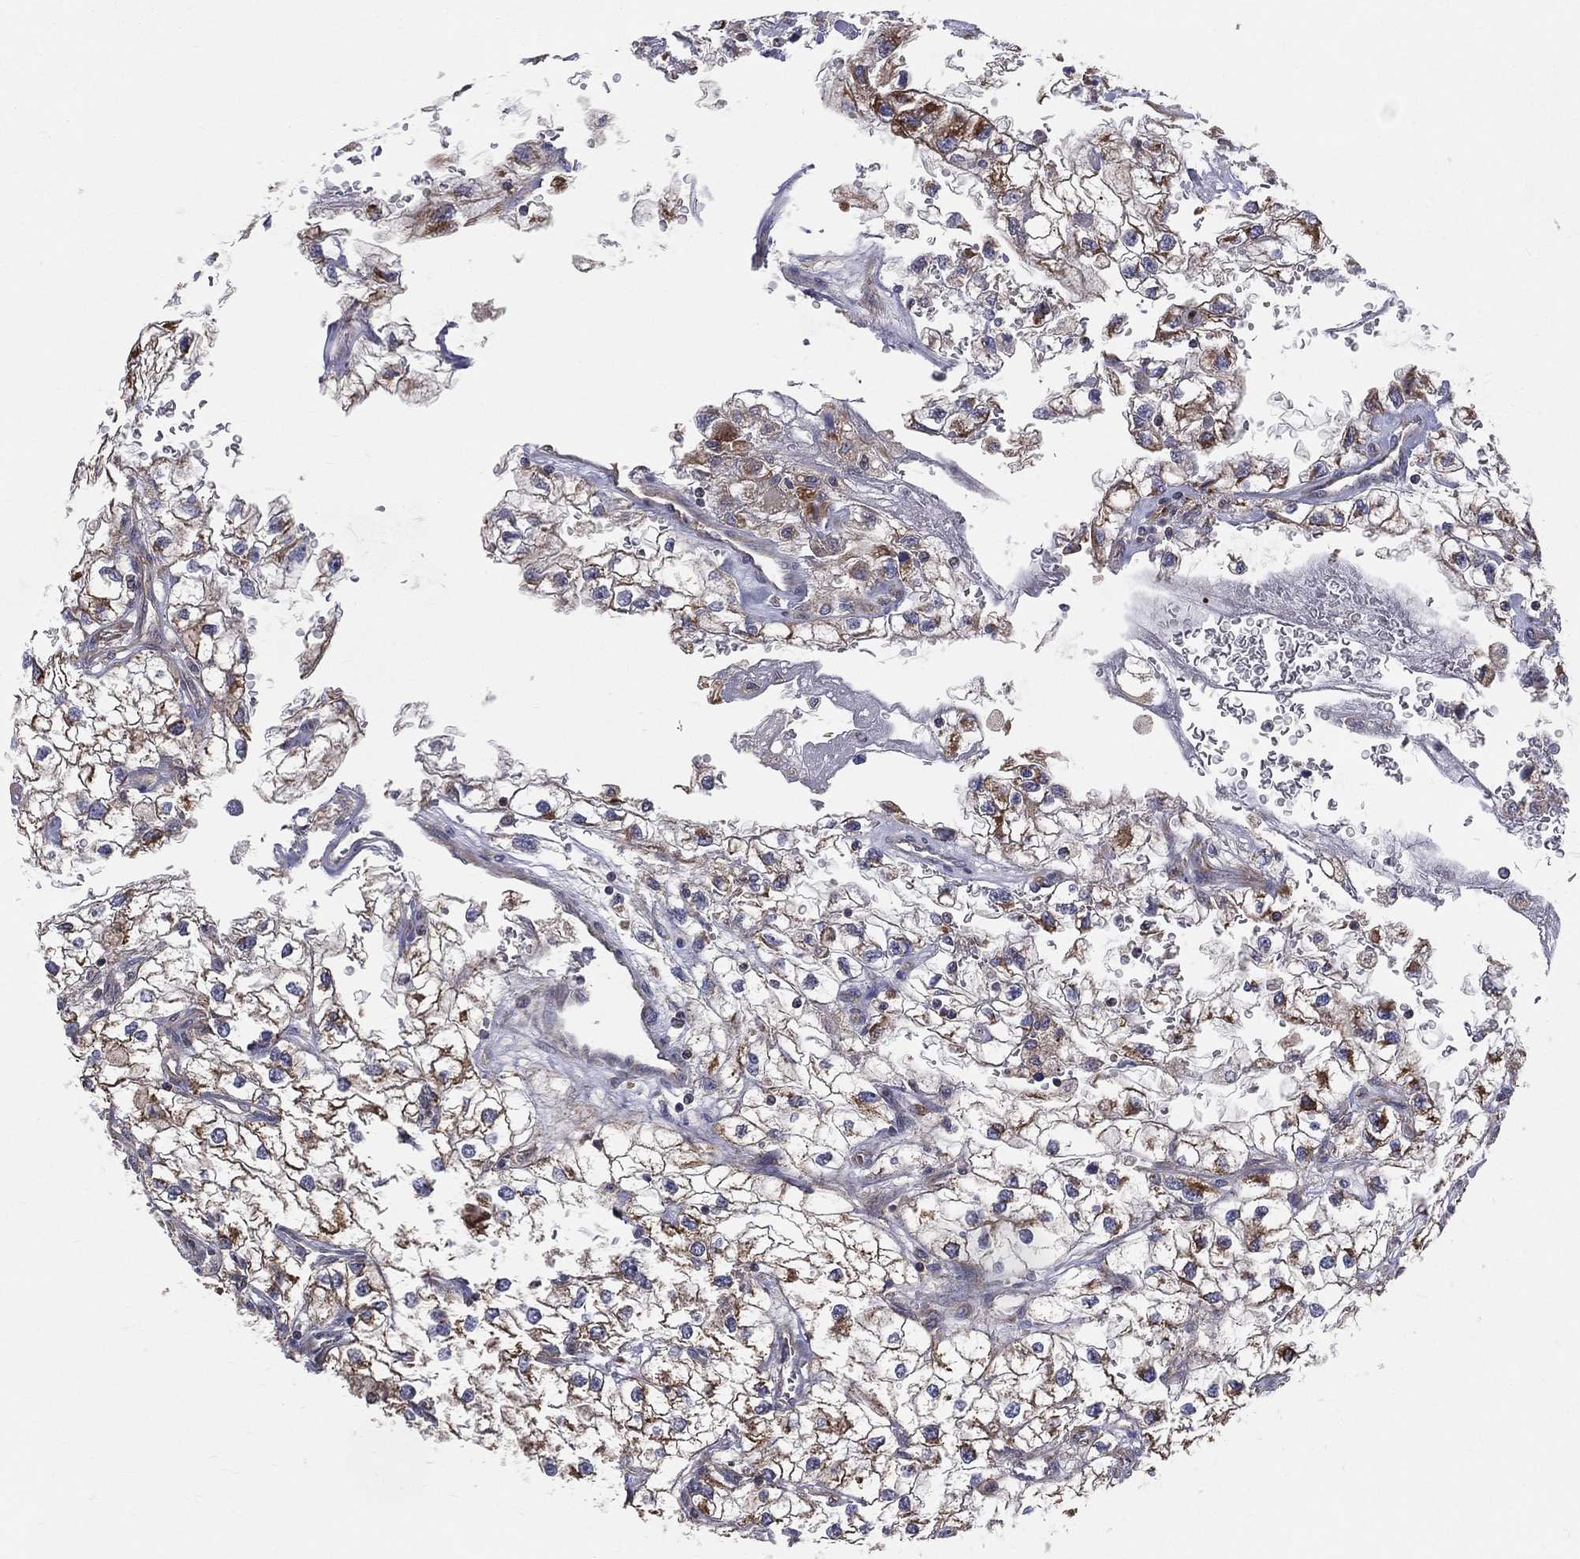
{"staining": {"intensity": "moderate", "quantity": "25%-75%", "location": "cytoplasmic/membranous"}, "tissue": "renal cancer", "cell_type": "Tumor cells", "image_type": "cancer", "snomed": [{"axis": "morphology", "description": "Adenocarcinoma, NOS"}, {"axis": "topography", "description": "Kidney"}], "caption": "Immunohistochemistry of adenocarcinoma (renal) demonstrates medium levels of moderate cytoplasmic/membranous staining in about 25%-75% of tumor cells. The protein of interest is stained brown, and the nuclei are stained in blue (DAB IHC with brightfield microscopy, high magnification).", "gene": "MIX23", "patient": {"sex": "male", "age": 59}}